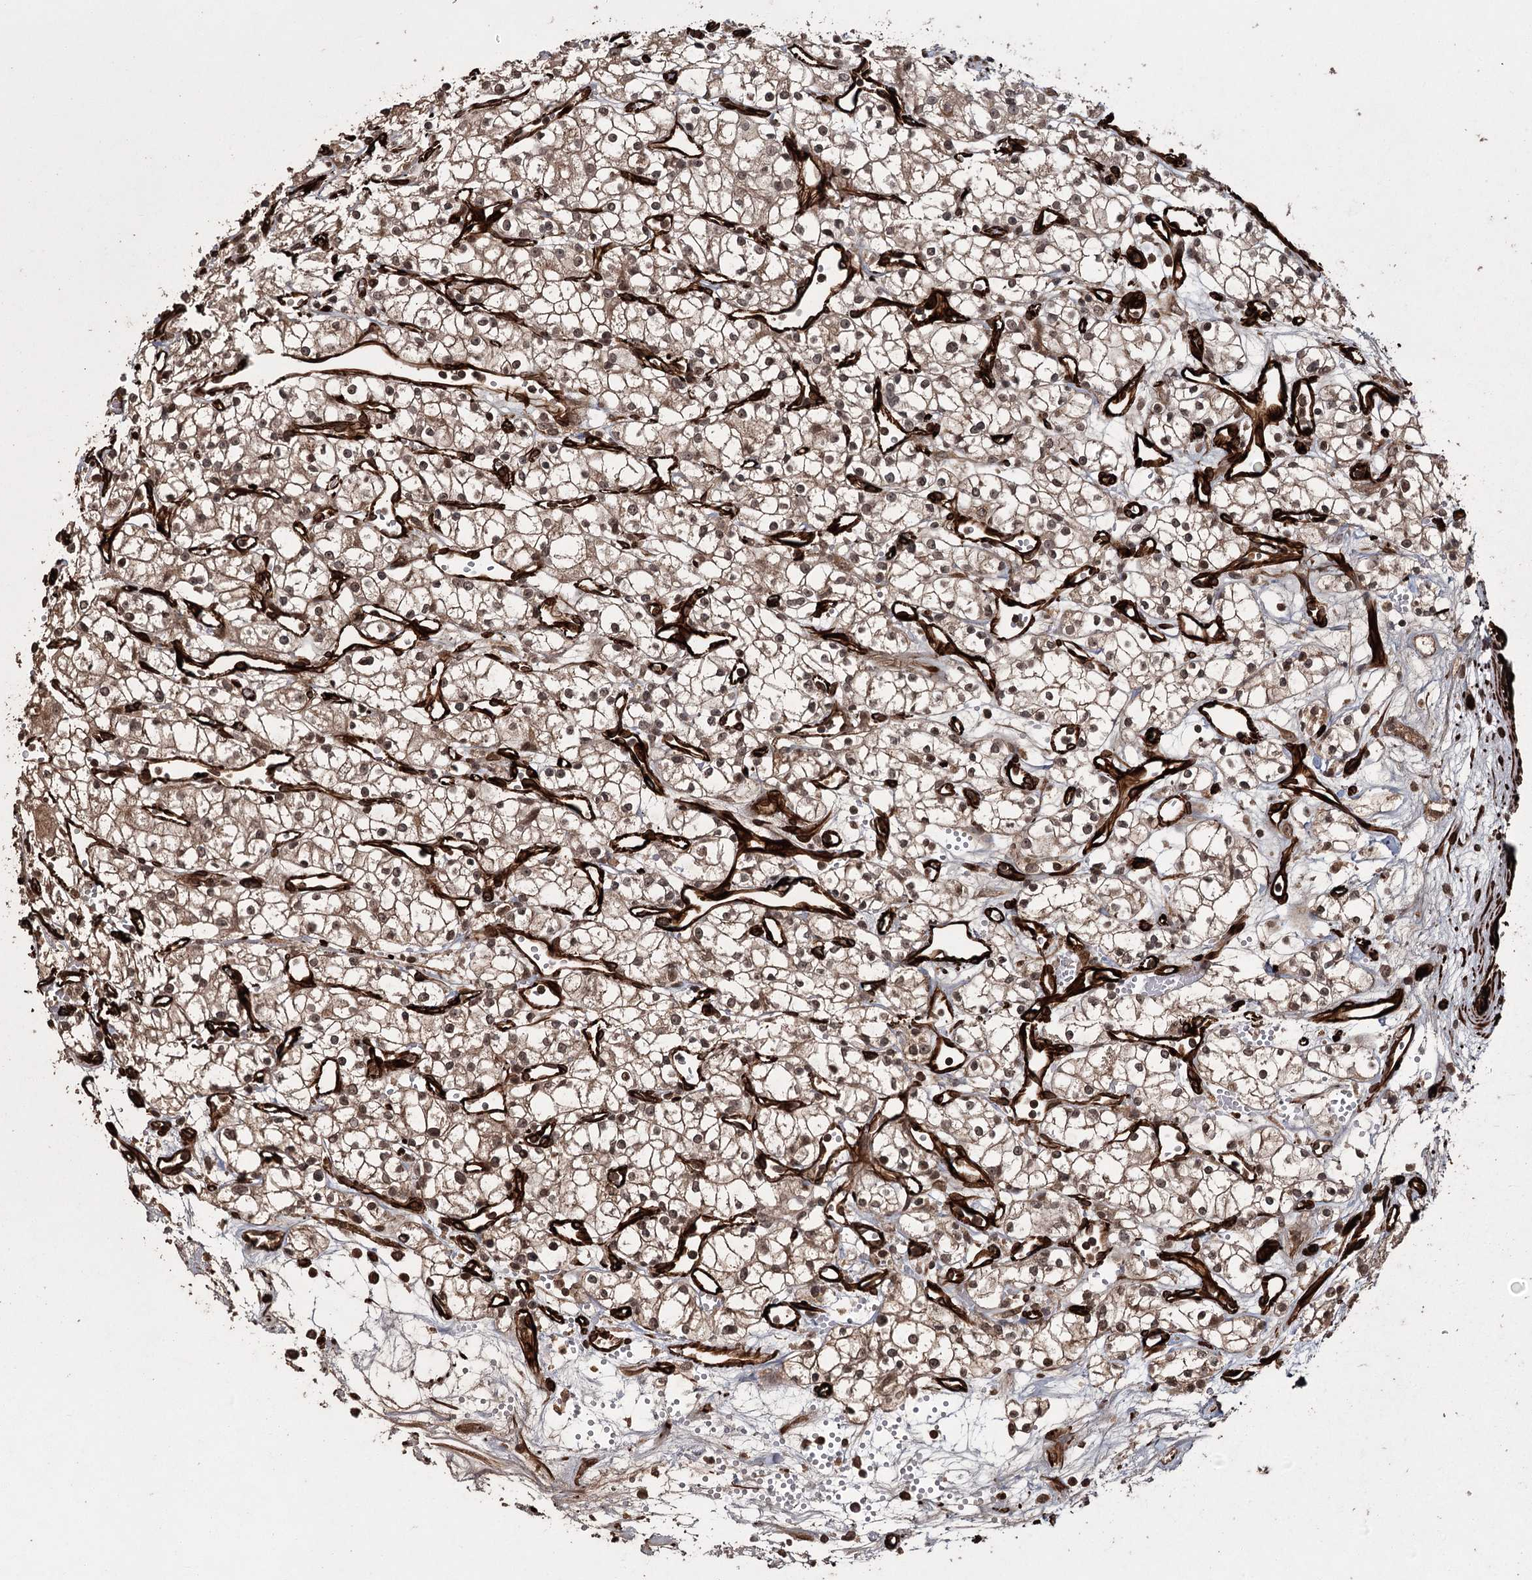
{"staining": {"intensity": "moderate", "quantity": "25%-75%", "location": "cytoplasmic/membranous,nuclear"}, "tissue": "renal cancer", "cell_type": "Tumor cells", "image_type": "cancer", "snomed": [{"axis": "morphology", "description": "Adenocarcinoma, NOS"}, {"axis": "topography", "description": "Kidney"}], "caption": "Immunohistochemical staining of human renal cancer displays medium levels of moderate cytoplasmic/membranous and nuclear protein staining in approximately 25%-75% of tumor cells.", "gene": "RPAP3", "patient": {"sex": "male", "age": 59}}